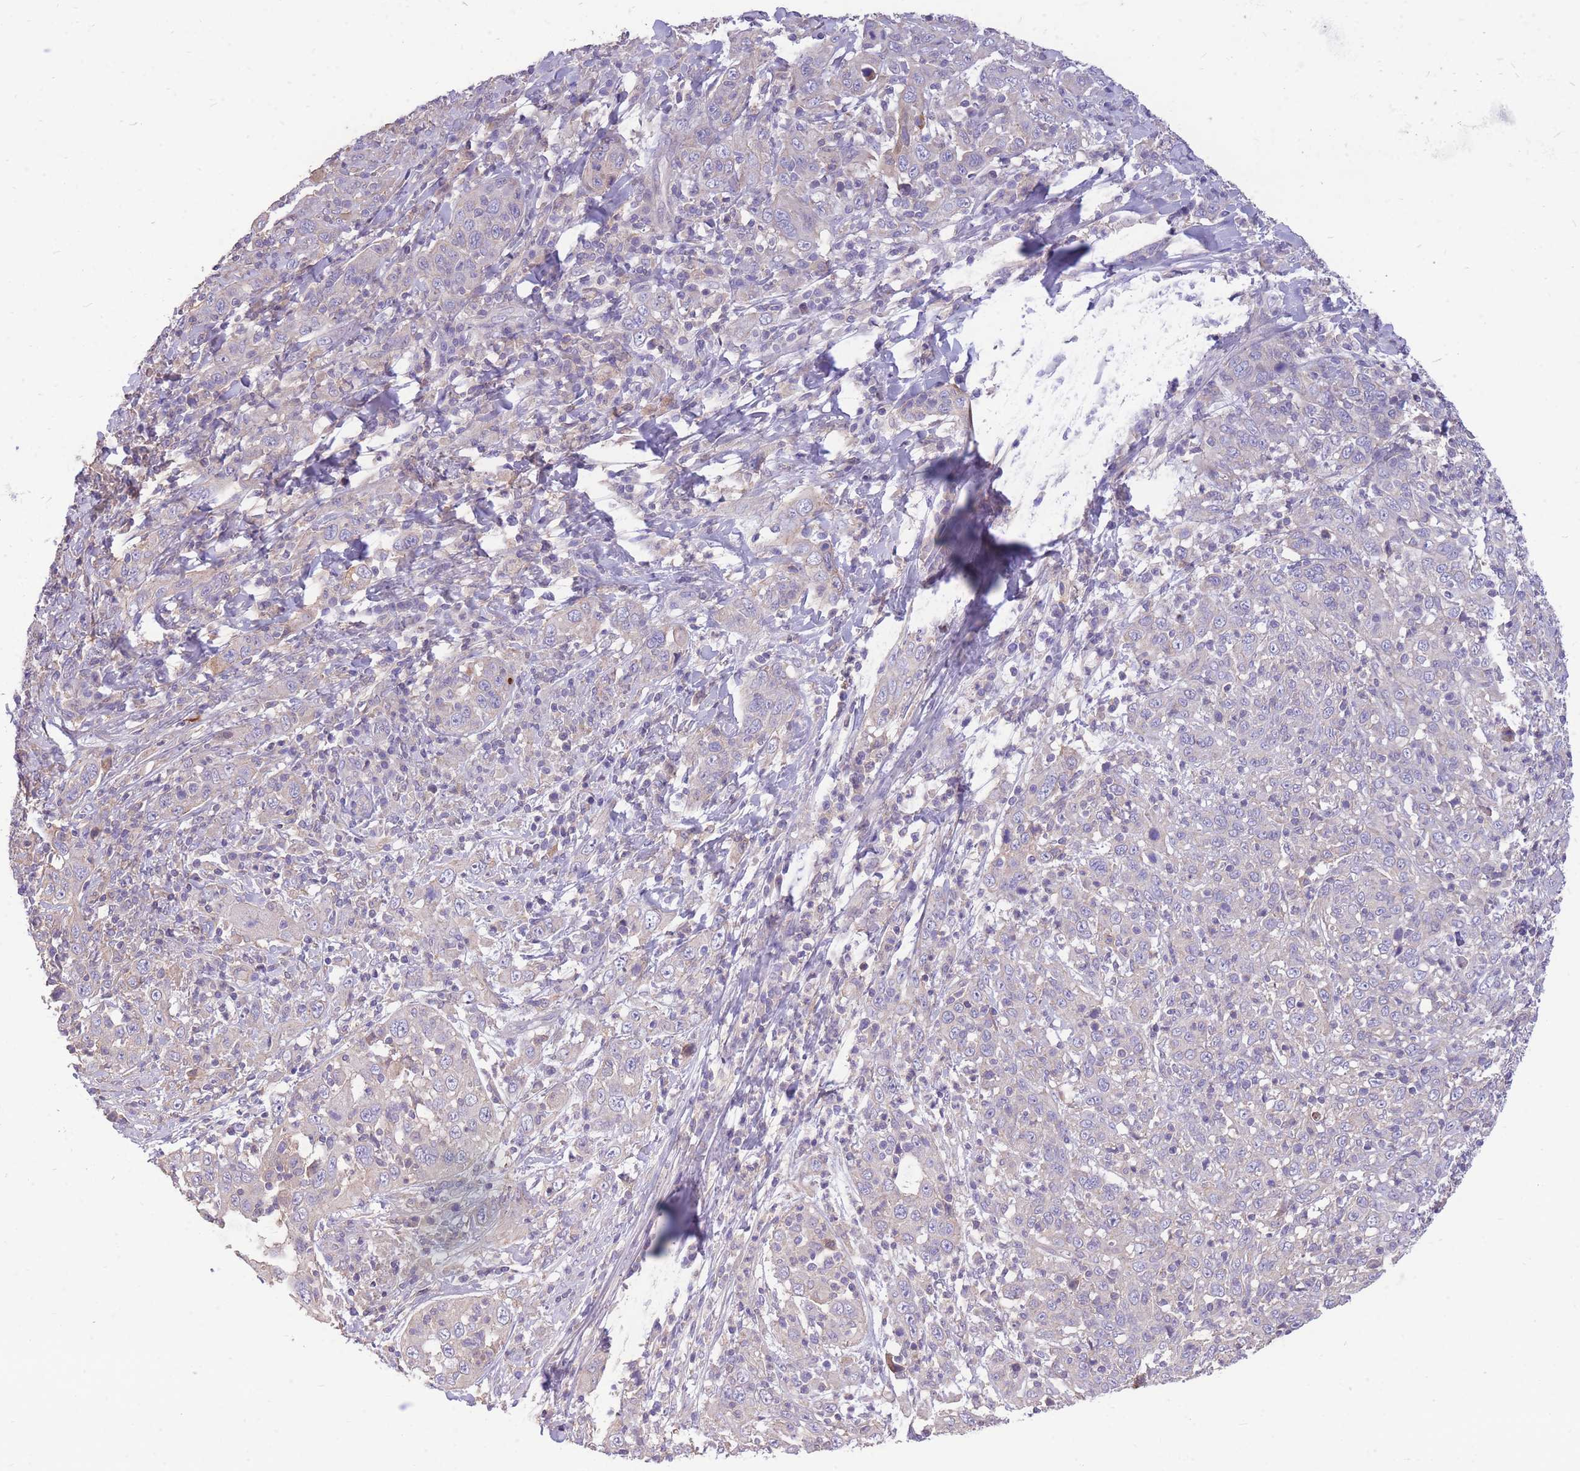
{"staining": {"intensity": "negative", "quantity": "none", "location": "none"}, "tissue": "cervical cancer", "cell_type": "Tumor cells", "image_type": "cancer", "snomed": [{"axis": "morphology", "description": "Squamous cell carcinoma, NOS"}, {"axis": "topography", "description": "Cervix"}], "caption": "Immunohistochemical staining of human squamous cell carcinoma (cervical) shows no significant expression in tumor cells.", "gene": "OR5T1", "patient": {"sex": "female", "age": 46}}